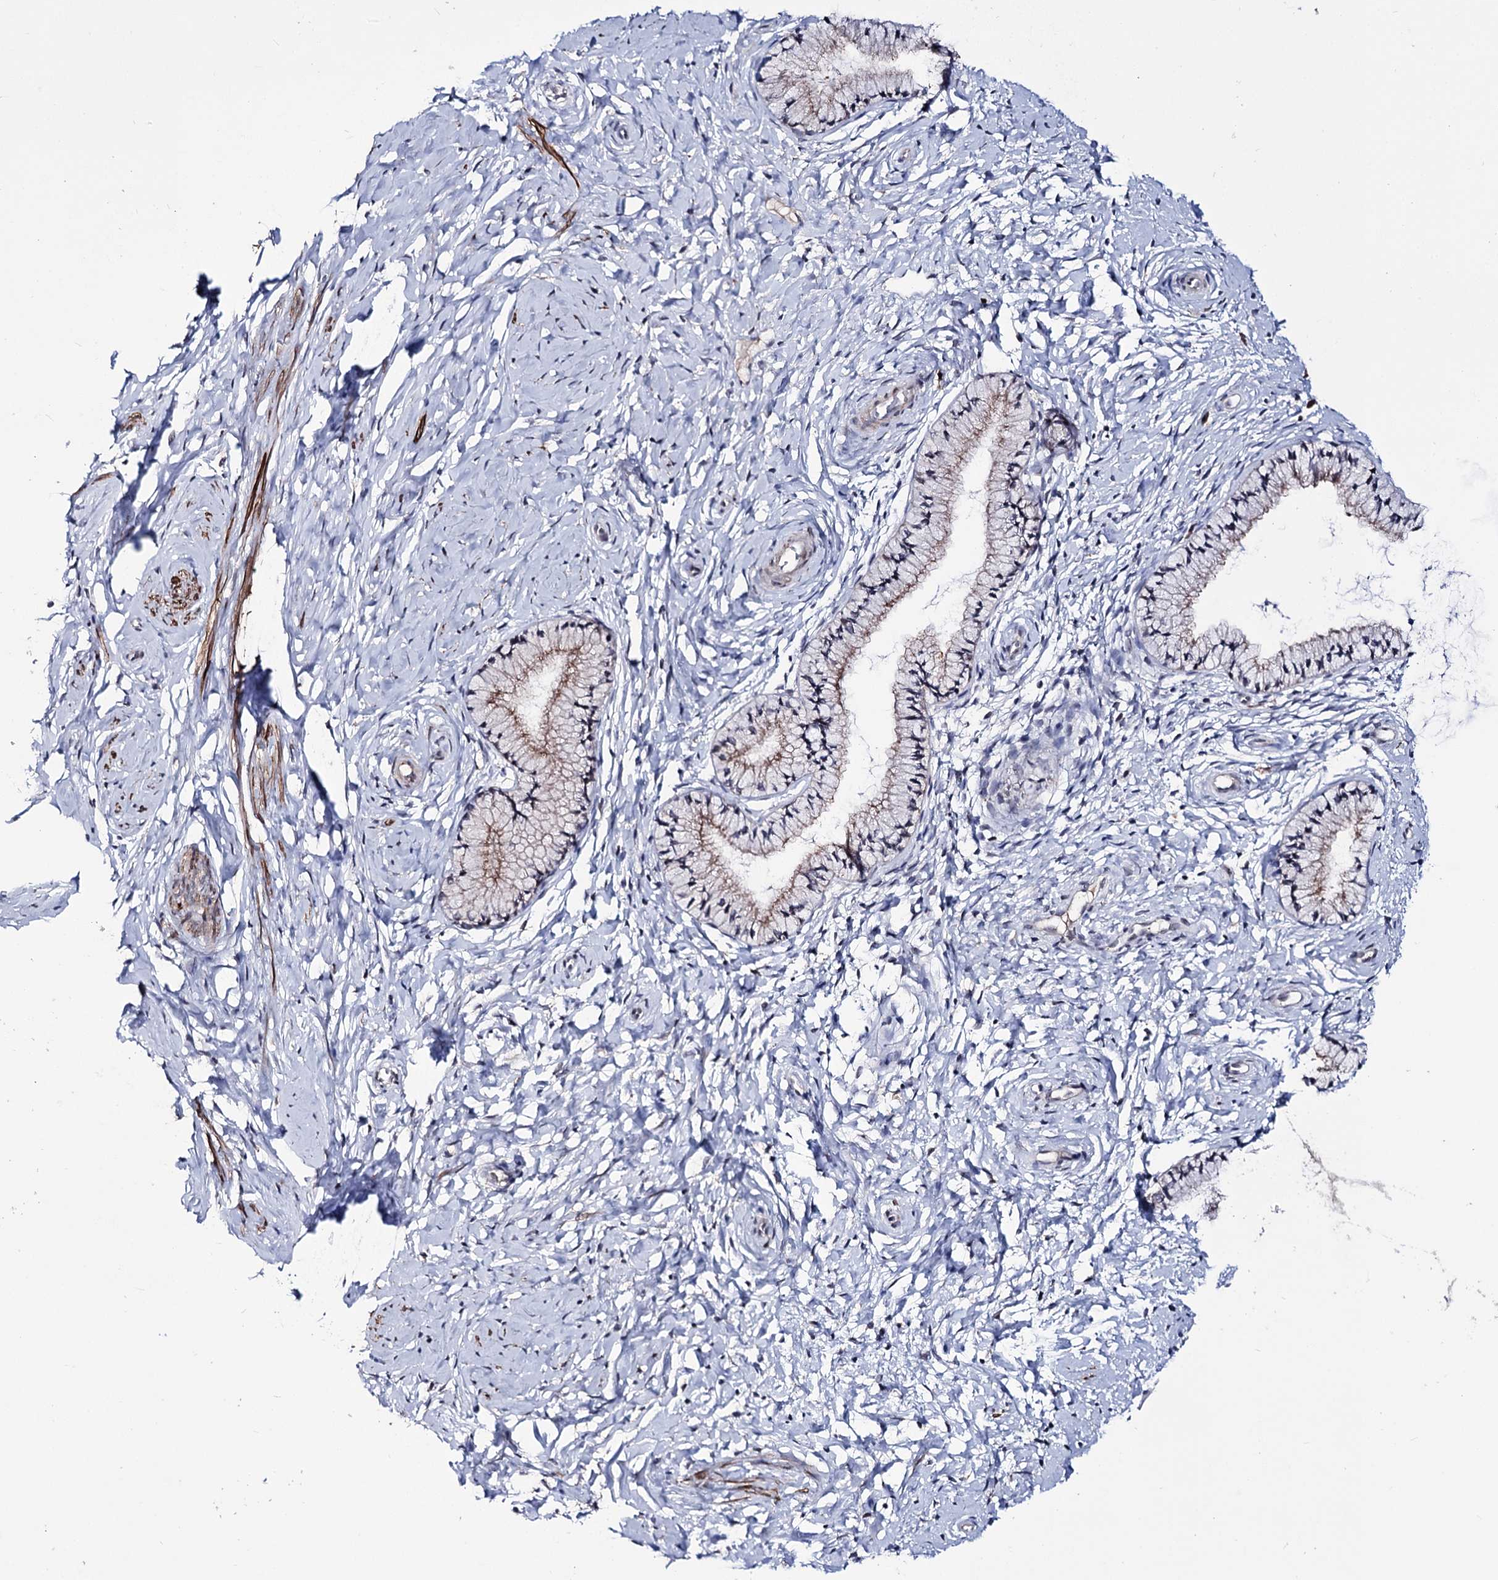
{"staining": {"intensity": "moderate", "quantity": "25%-75%", "location": "cytoplasmic/membranous"}, "tissue": "cervix", "cell_type": "Glandular cells", "image_type": "normal", "snomed": [{"axis": "morphology", "description": "Normal tissue, NOS"}, {"axis": "topography", "description": "Cervix"}], "caption": "Immunohistochemistry image of unremarkable cervix stained for a protein (brown), which displays medium levels of moderate cytoplasmic/membranous expression in about 25%-75% of glandular cells.", "gene": "PPRC1", "patient": {"sex": "female", "age": 33}}